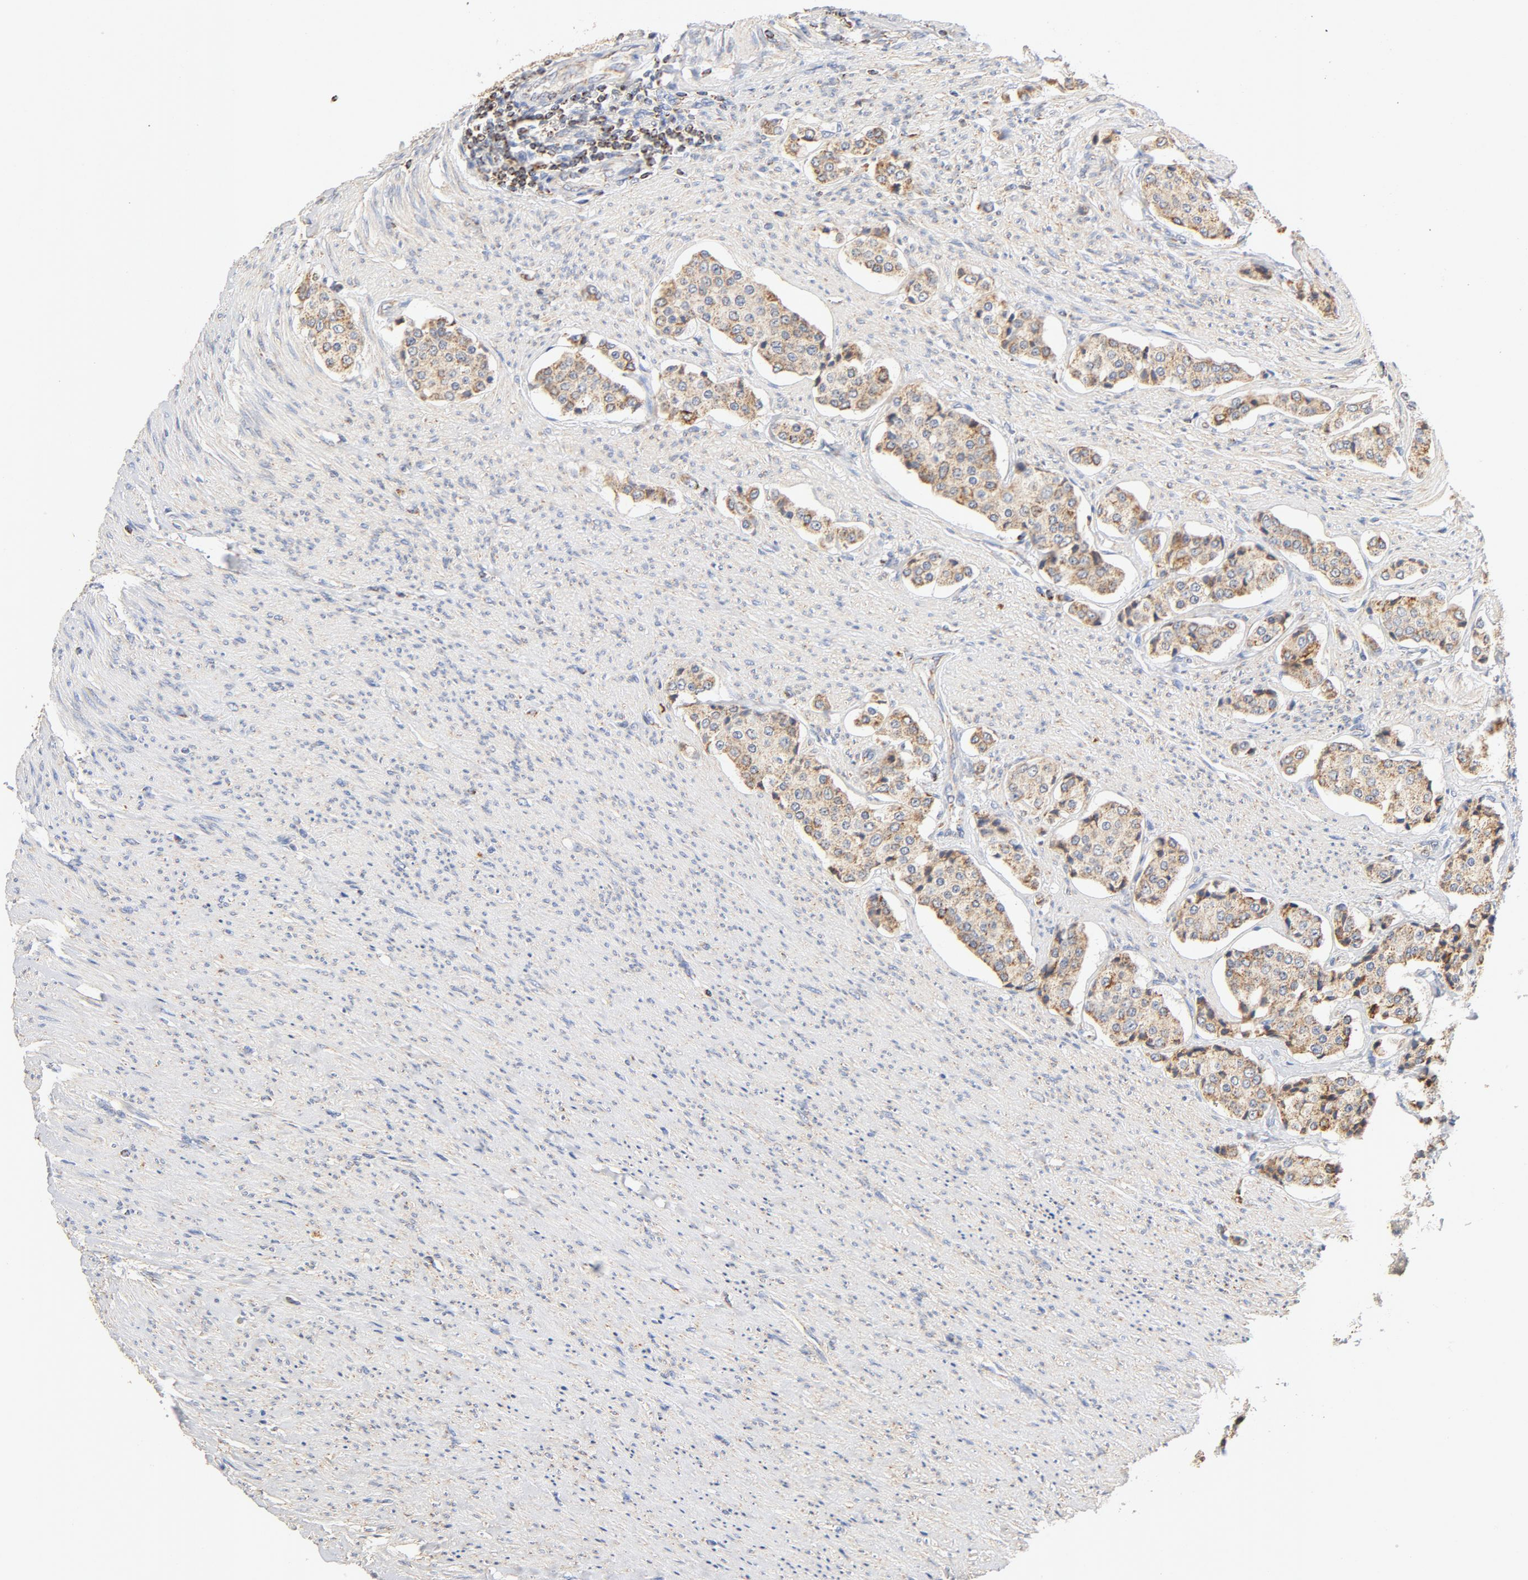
{"staining": {"intensity": "moderate", "quantity": ">75%", "location": "cytoplasmic/membranous"}, "tissue": "carcinoid", "cell_type": "Tumor cells", "image_type": "cancer", "snomed": [{"axis": "morphology", "description": "Carcinoid, malignant, NOS"}, {"axis": "topography", "description": "Colon"}], "caption": "IHC (DAB (3,3'-diaminobenzidine)) staining of carcinoid displays moderate cytoplasmic/membranous protein staining in about >75% of tumor cells. (DAB (3,3'-diaminobenzidine) IHC with brightfield microscopy, high magnification).", "gene": "COX4I1", "patient": {"sex": "female", "age": 61}}